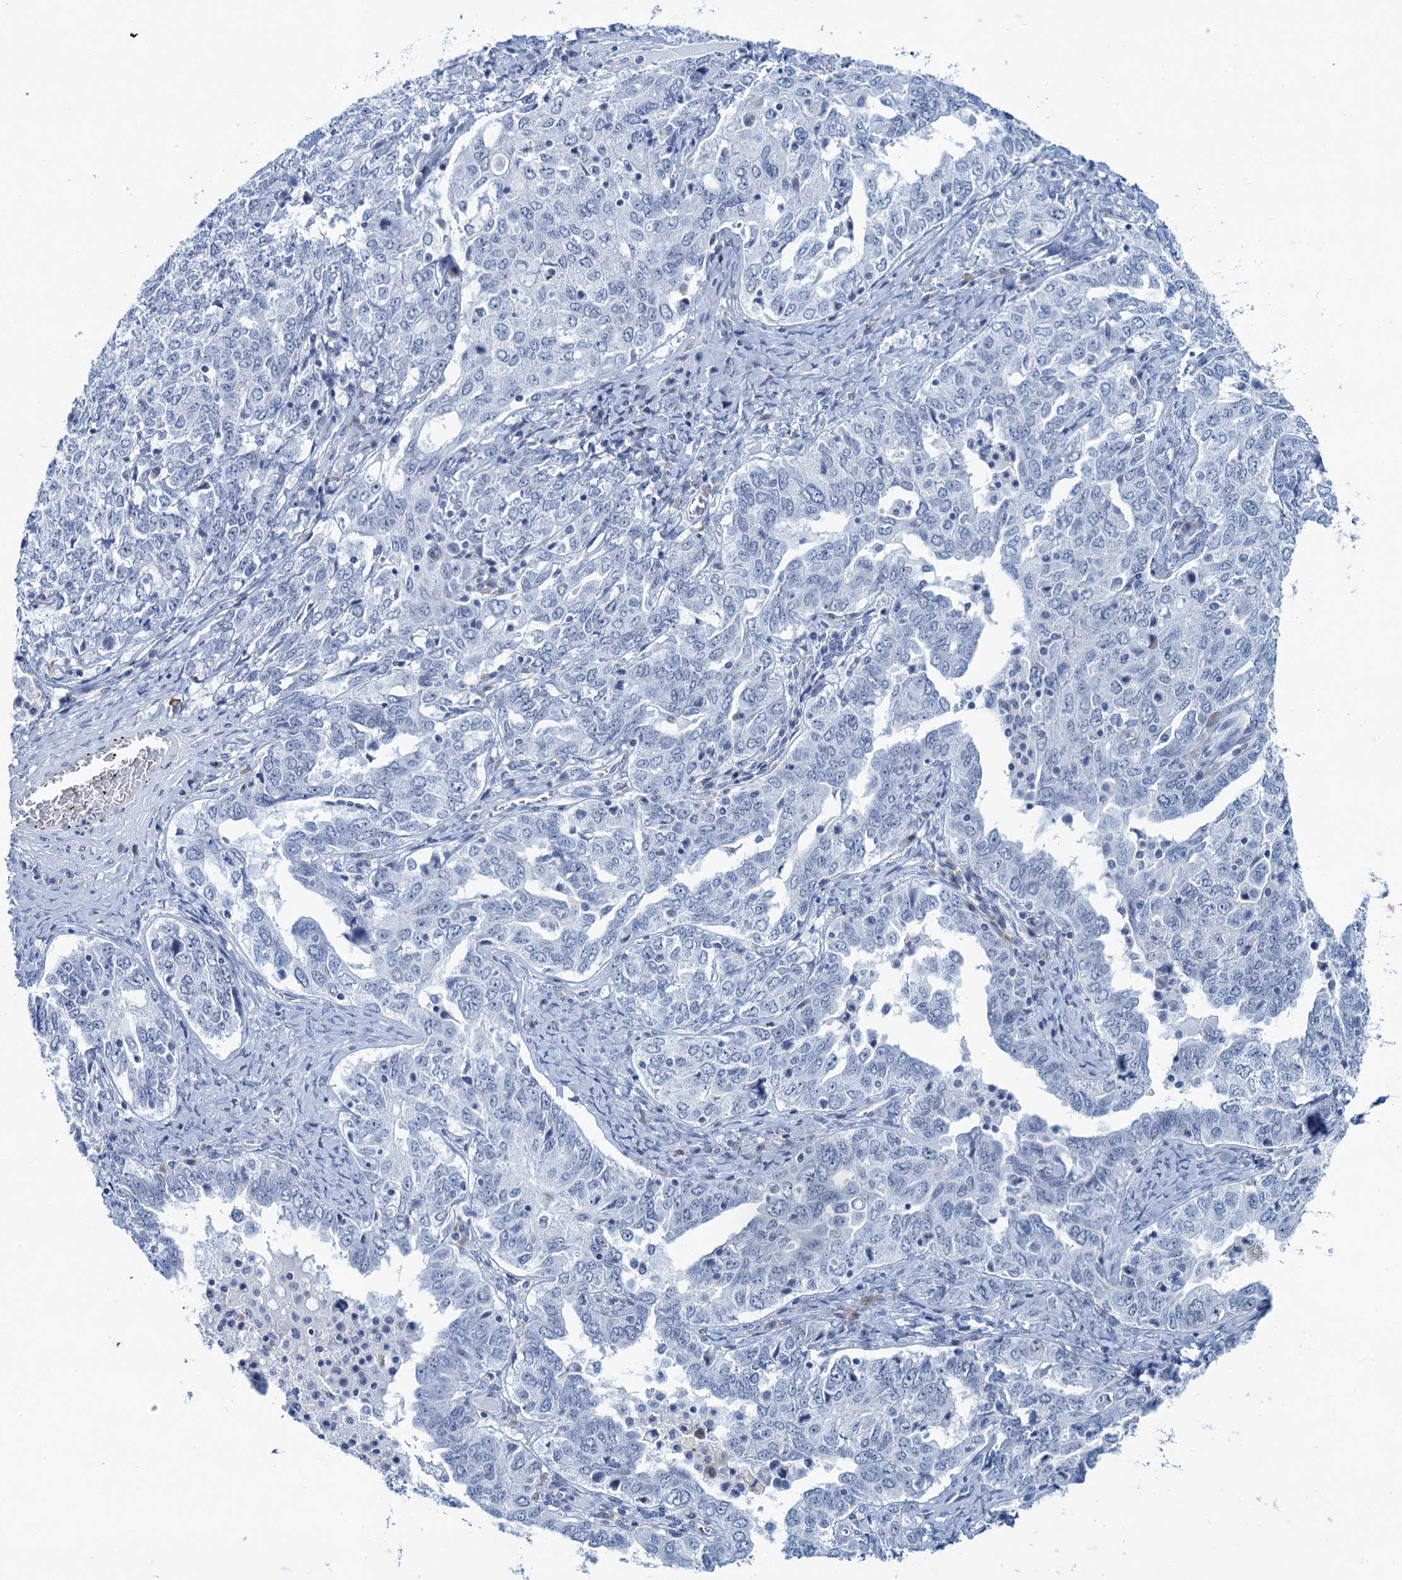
{"staining": {"intensity": "negative", "quantity": "none", "location": "none"}, "tissue": "ovarian cancer", "cell_type": "Tumor cells", "image_type": "cancer", "snomed": [{"axis": "morphology", "description": "Carcinoma, endometroid"}, {"axis": "topography", "description": "Ovary"}], "caption": "A high-resolution image shows immunohistochemistry (IHC) staining of ovarian cancer (endometroid carcinoma), which demonstrates no significant positivity in tumor cells.", "gene": "HAPSTR1", "patient": {"sex": "female", "age": 62}}